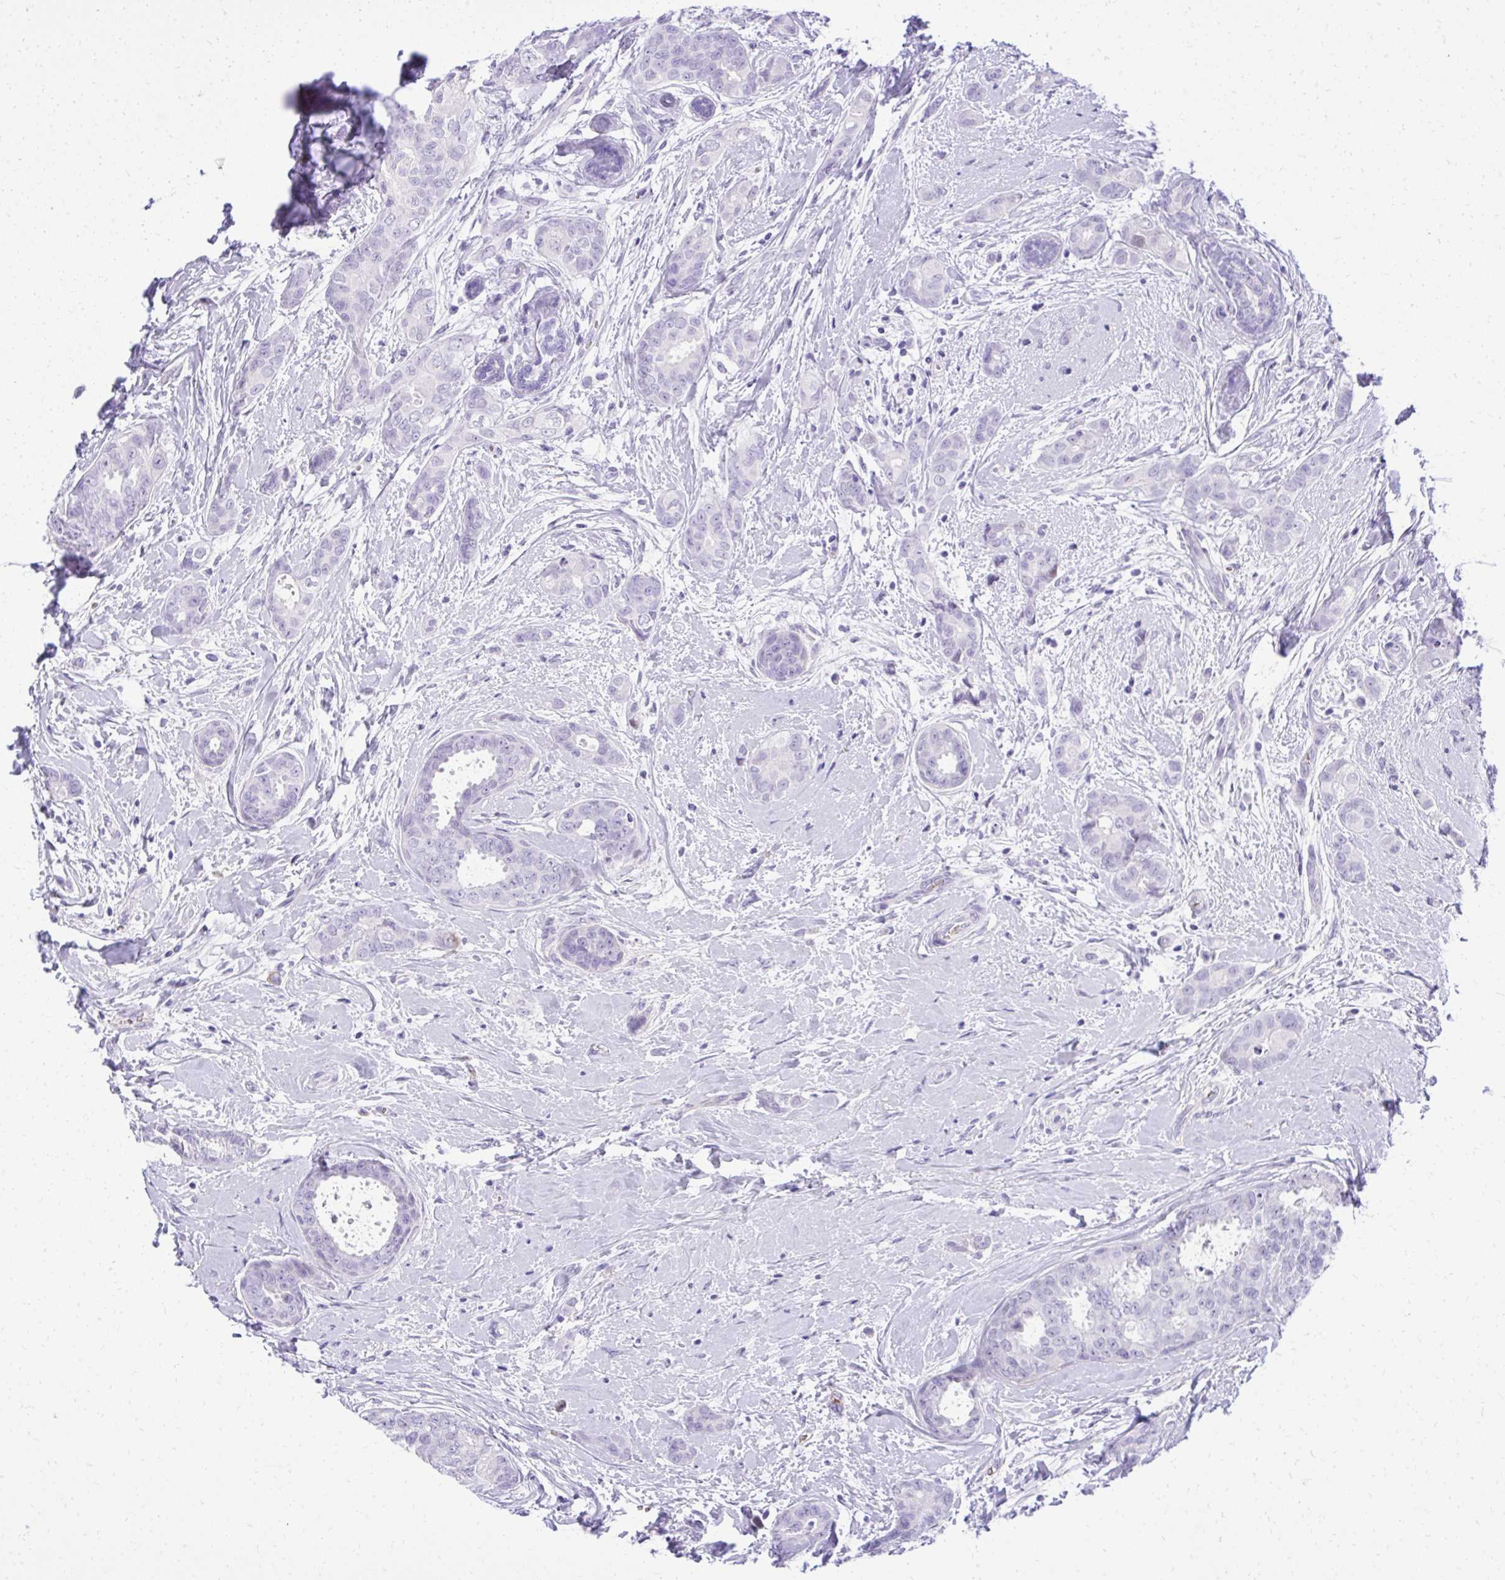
{"staining": {"intensity": "negative", "quantity": "none", "location": "none"}, "tissue": "breast cancer", "cell_type": "Tumor cells", "image_type": "cancer", "snomed": [{"axis": "morphology", "description": "Duct carcinoma"}, {"axis": "topography", "description": "Breast"}], "caption": "Infiltrating ductal carcinoma (breast) was stained to show a protein in brown. There is no significant positivity in tumor cells. Nuclei are stained in blue.", "gene": "PITPNM3", "patient": {"sex": "female", "age": 45}}